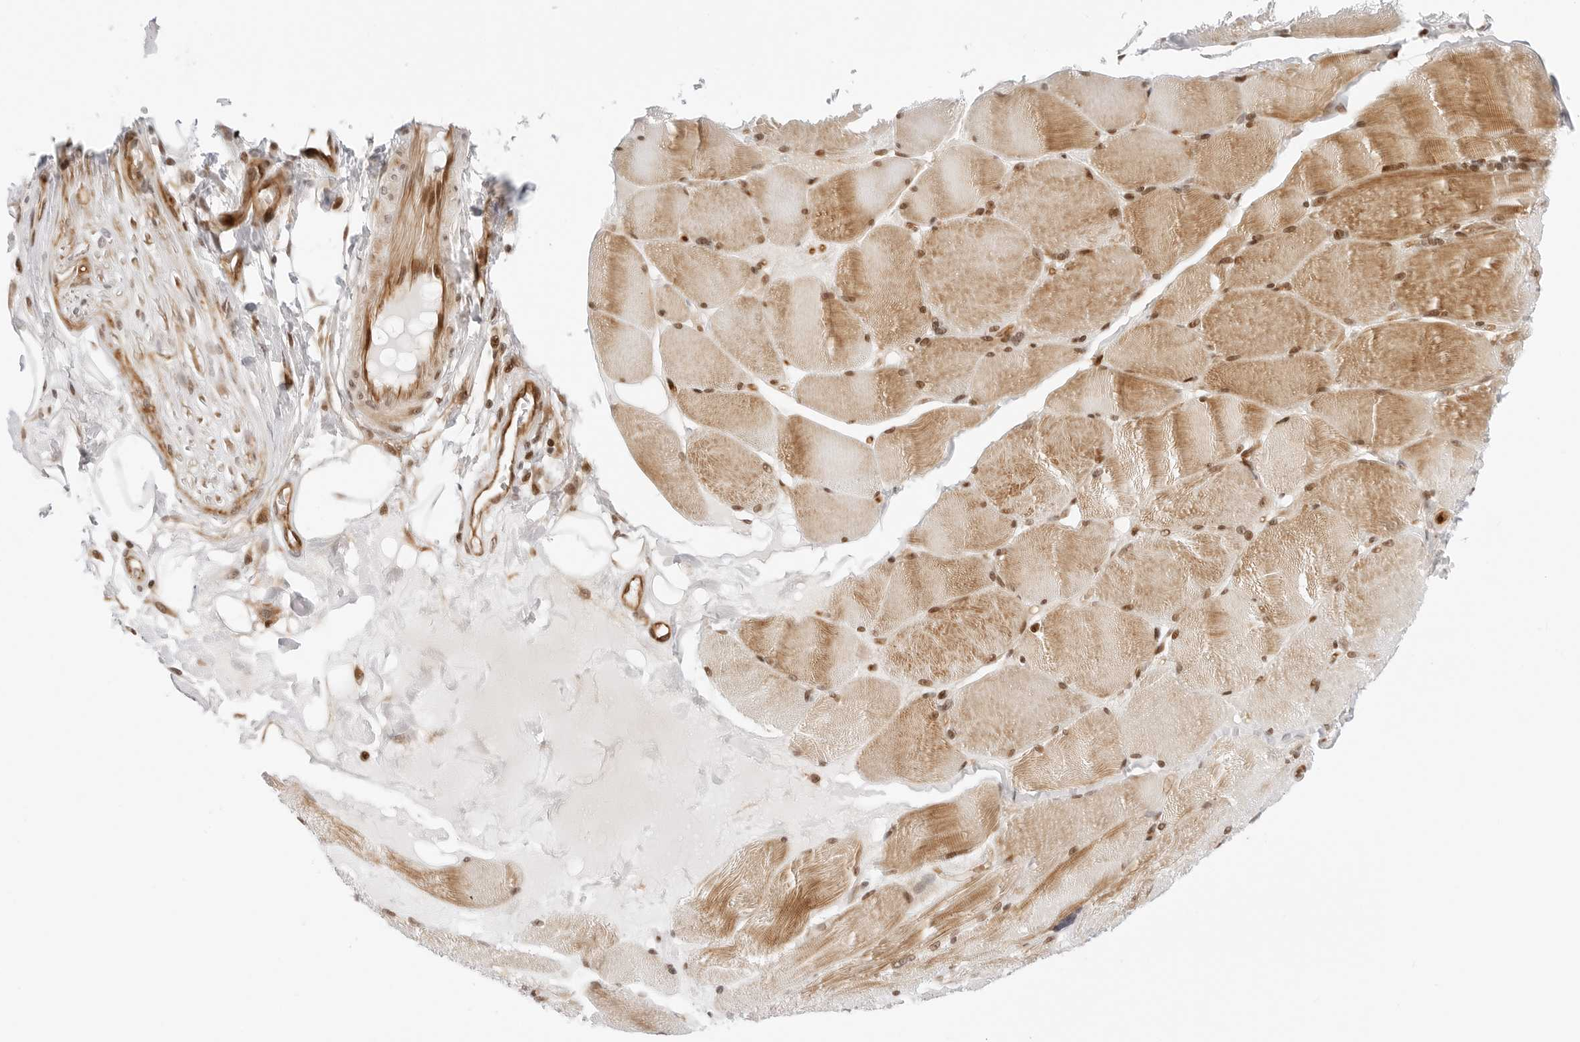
{"staining": {"intensity": "moderate", "quantity": ">75%", "location": "cytoplasmic/membranous,nuclear"}, "tissue": "skeletal muscle", "cell_type": "Myocytes", "image_type": "normal", "snomed": [{"axis": "morphology", "description": "Normal tissue, NOS"}, {"axis": "topography", "description": "Skin"}, {"axis": "topography", "description": "Skeletal muscle"}], "caption": "Immunohistochemical staining of benign skeletal muscle shows >75% levels of moderate cytoplasmic/membranous,nuclear protein staining in about >75% of myocytes.", "gene": "ZNF613", "patient": {"sex": "male", "age": 83}}